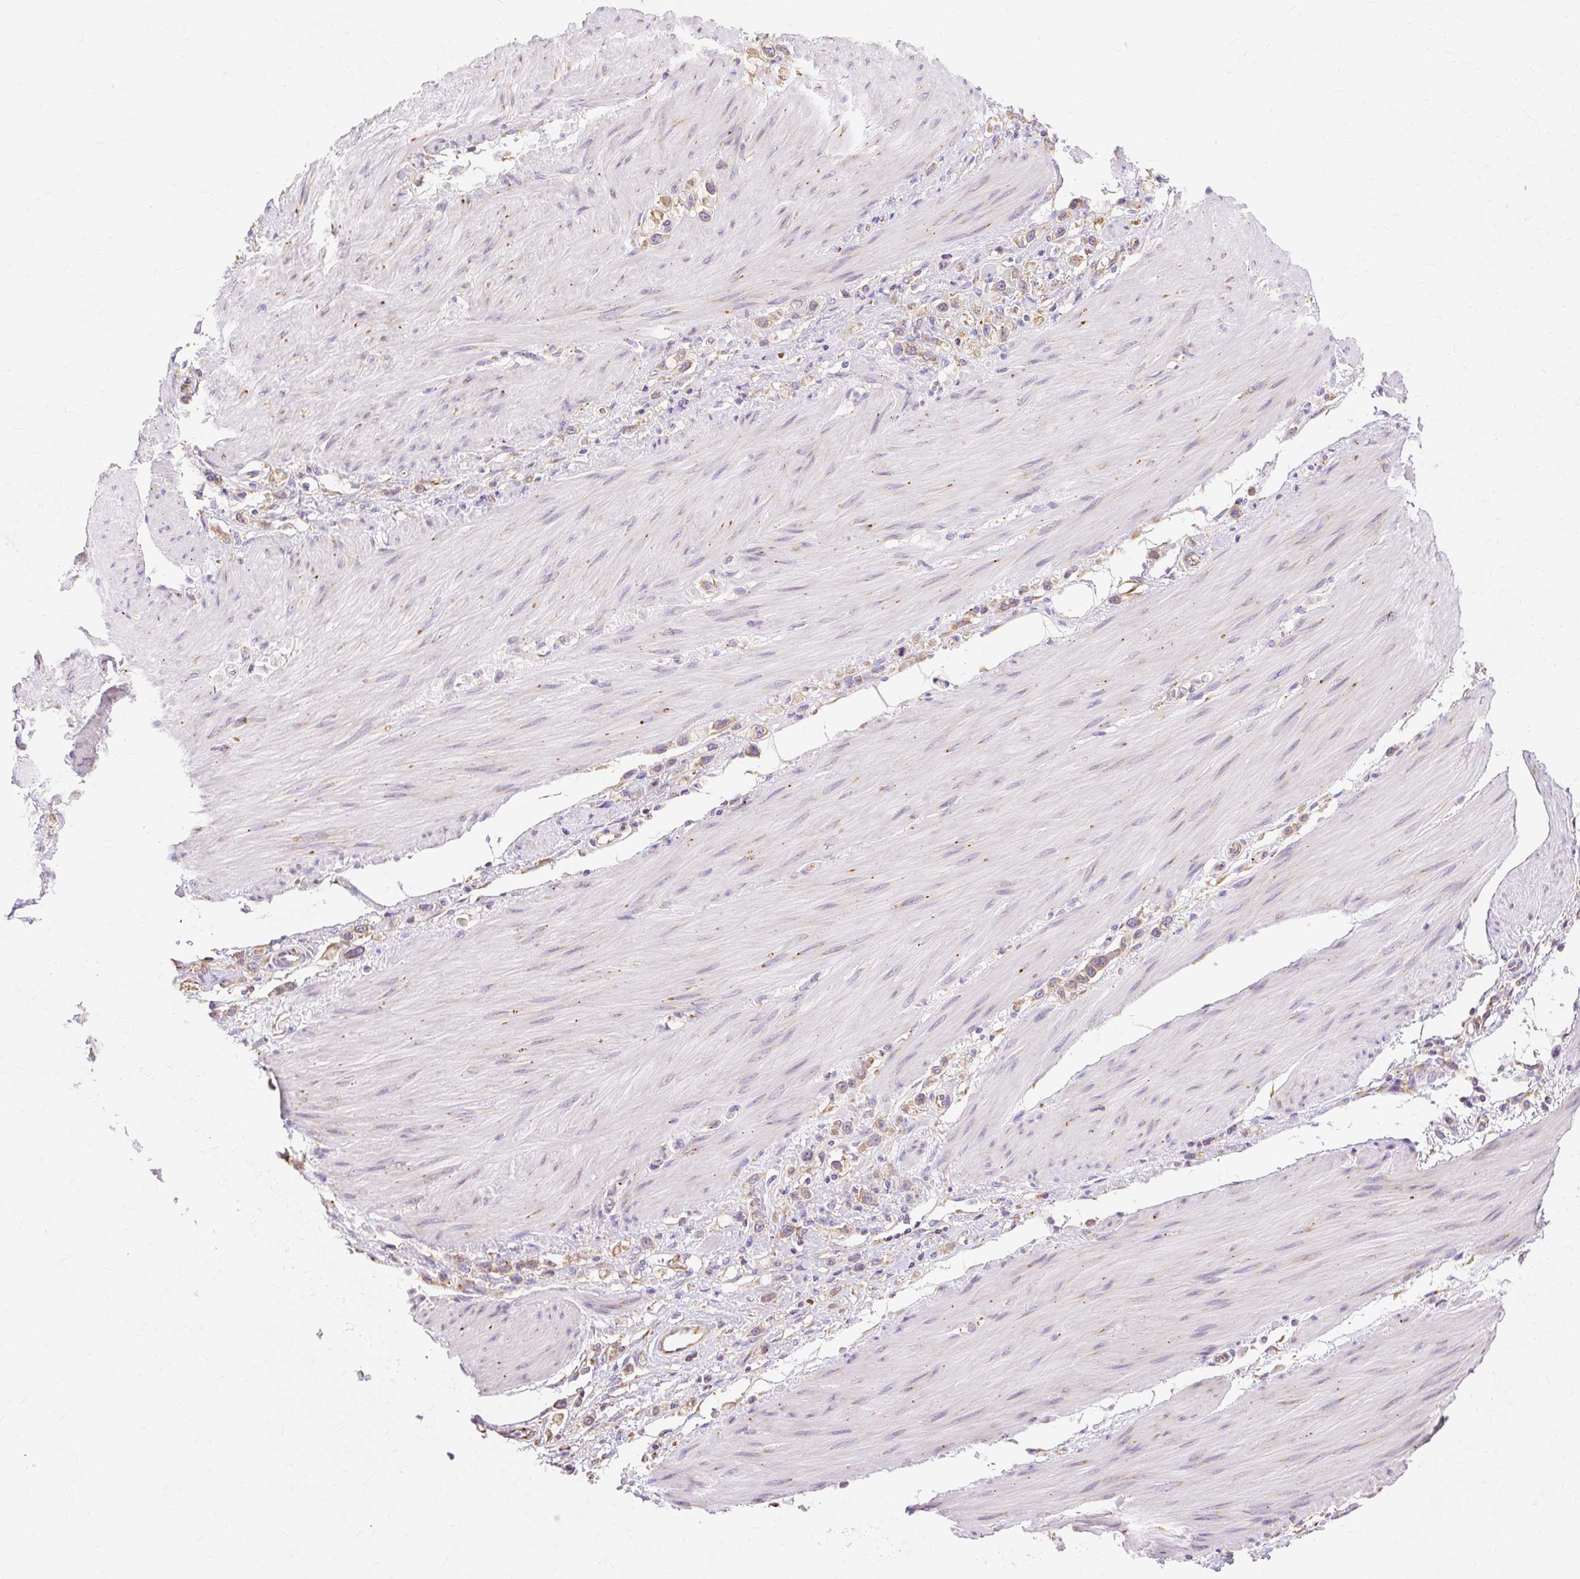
{"staining": {"intensity": "weak", "quantity": ">75%", "location": "cytoplasmic/membranous"}, "tissue": "stomach cancer", "cell_type": "Tumor cells", "image_type": "cancer", "snomed": [{"axis": "morphology", "description": "Adenocarcinoma, NOS"}, {"axis": "topography", "description": "Stomach"}], "caption": "Immunohistochemistry (IHC) (DAB) staining of human stomach adenocarcinoma displays weak cytoplasmic/membranous protein positivity in approximately >75% of tumor cells. The protein of interest is shown in brown color, while the nuclei are stained blue.", "gene": "RPS17", "patient": {"sex": "female", "age": 65}}